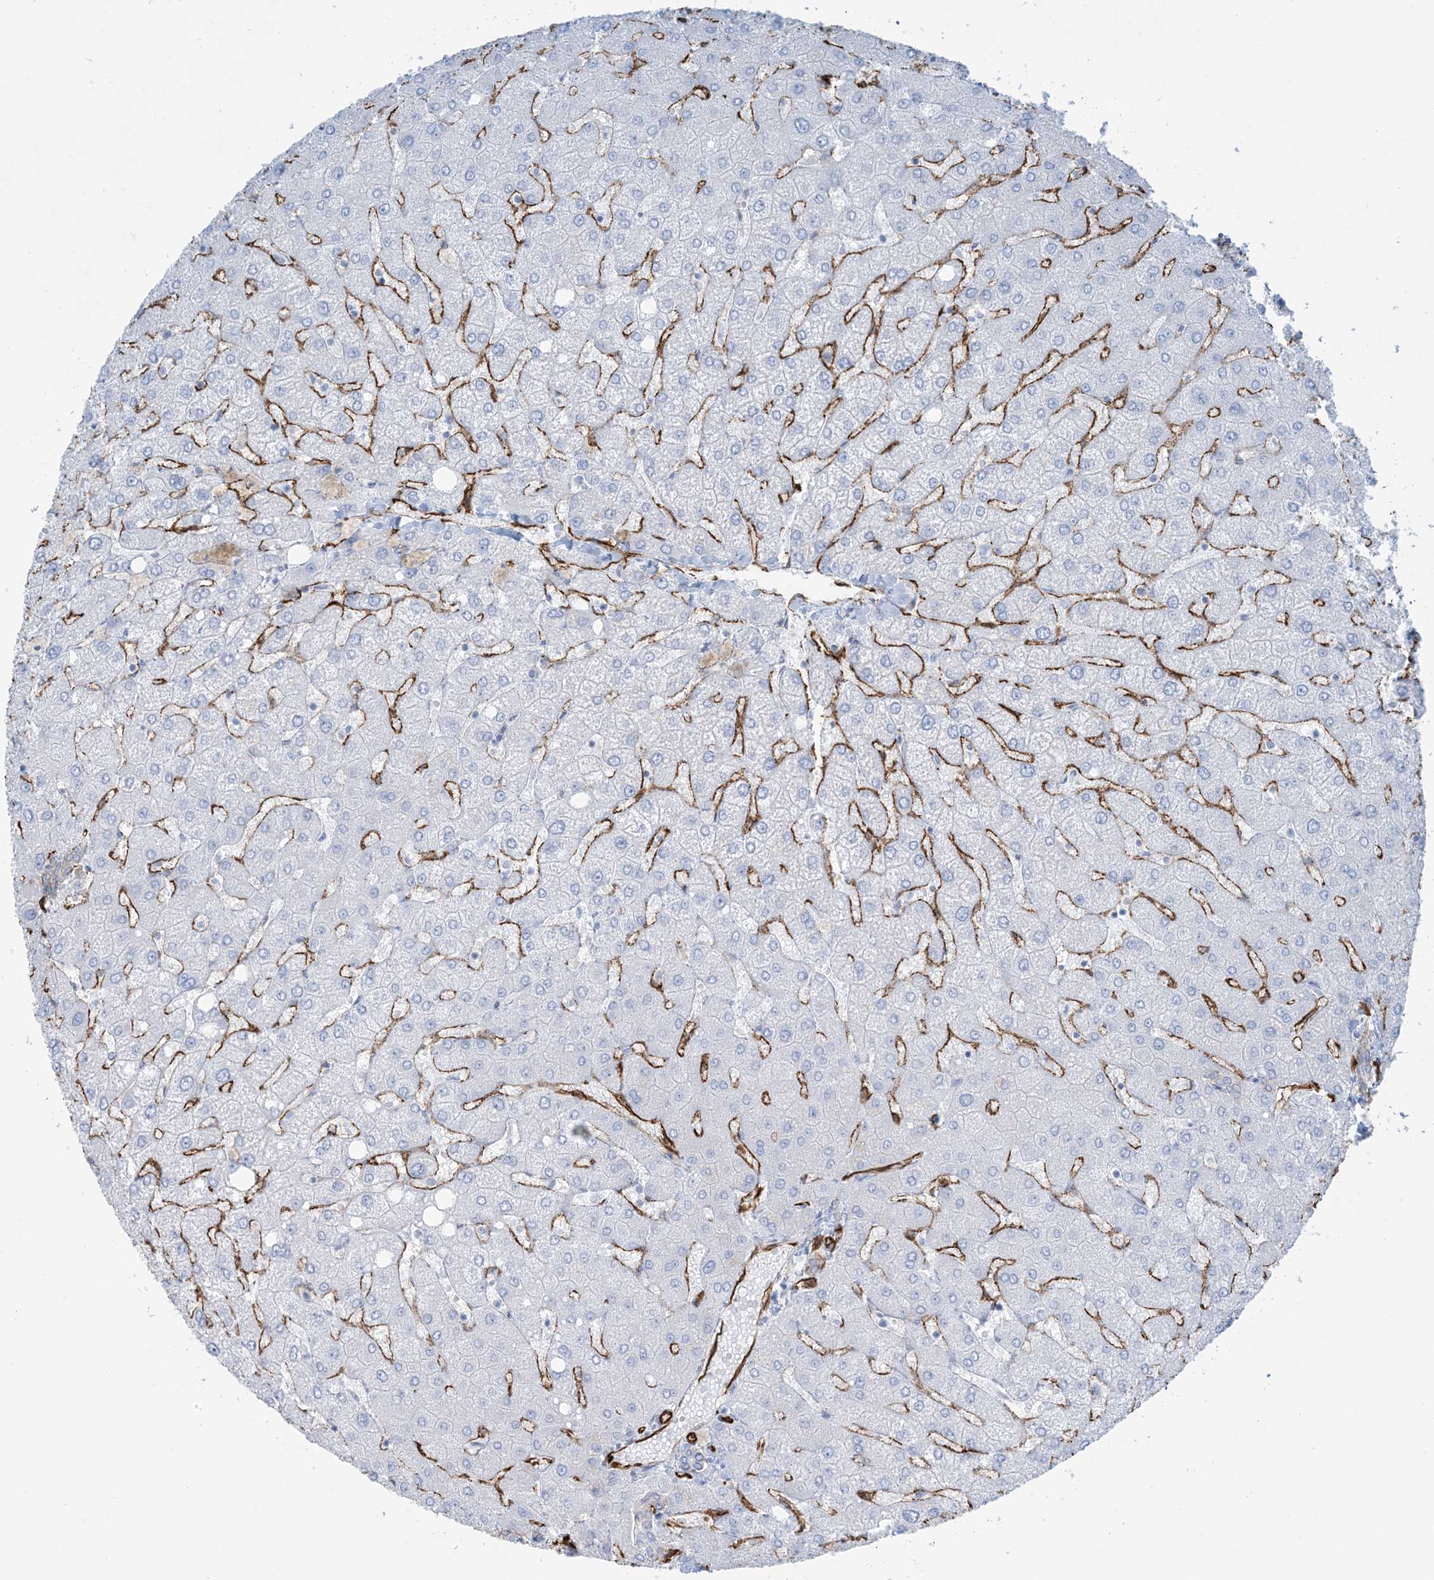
{"staining": {"intensity": "negative", "quantity": "none", "location": "none"}, "tissue": "liver", "cell_type": "Cholangiocytes", "image_type": "normal", "snomed": [{"axis": "morphology", "description": "Normal tissue, NOS"}, {"axis": "topography", "description": "Liver"}], "caption": "IHC of unremarkable liver demonstrates no positivity in cholangiocytes. The staining was performed using DAB (3,3'-diaminobenzidine) to visualize the protein expression in brown, while the nuclei were stained in blue with hematoxylin (Magnification: 20x).", "gene": "EPS8L3", "patient": {"sex": "female", "age": 54}}